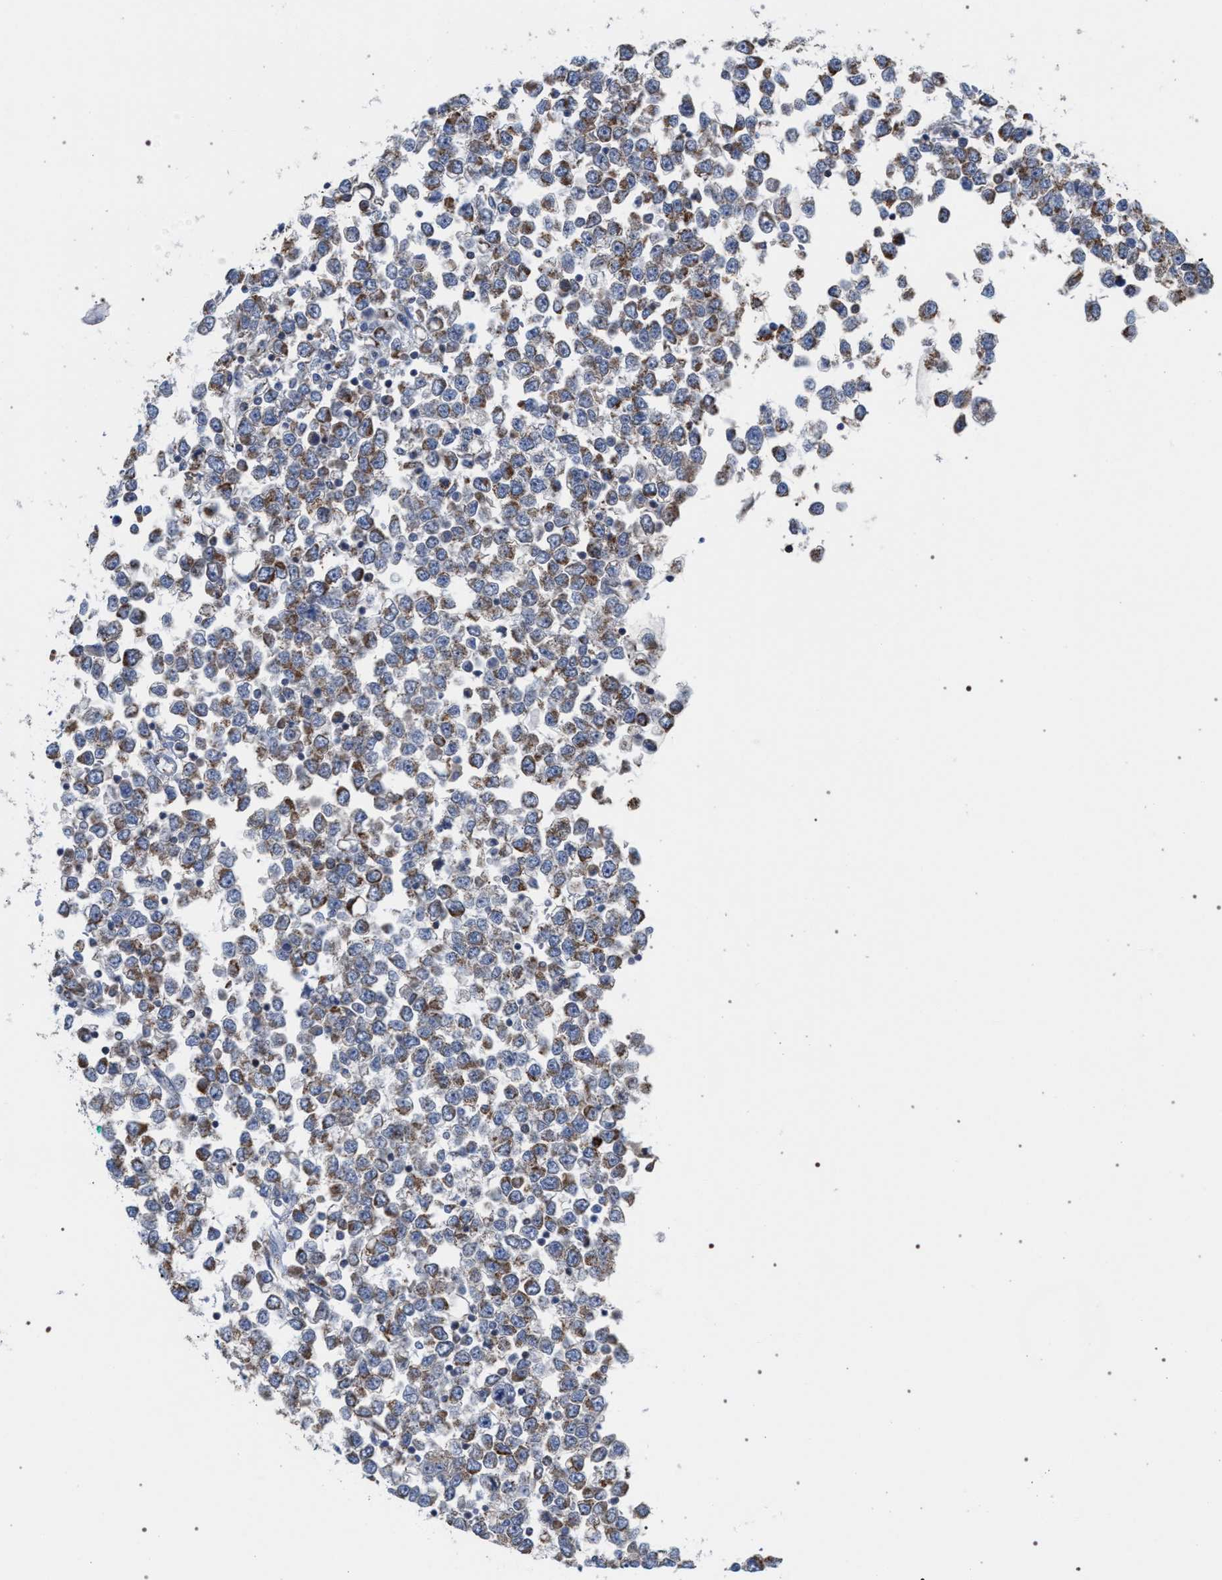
{"staining": {"intensity": "moderate", "quantity": "25%-75%", "location": "cytoplasmic/membranous"}, "tissue": "testis cancer", "cell_type": "Tumor cells", "image_type": "cancer", "snomed": [{"axis": "morphology", "description": "Seminoma, NOS"}, {"axis": "topography", "description": "Testis"}], "caption": "An IHC histopathology image of tumor tissue is shown. Protein staining in brown shows moderate cytoplasmic/membranous positivity in testis cancer within tumor cells.", "gene": "ECI2", "patient": {"sex": "male", "age": 65}}